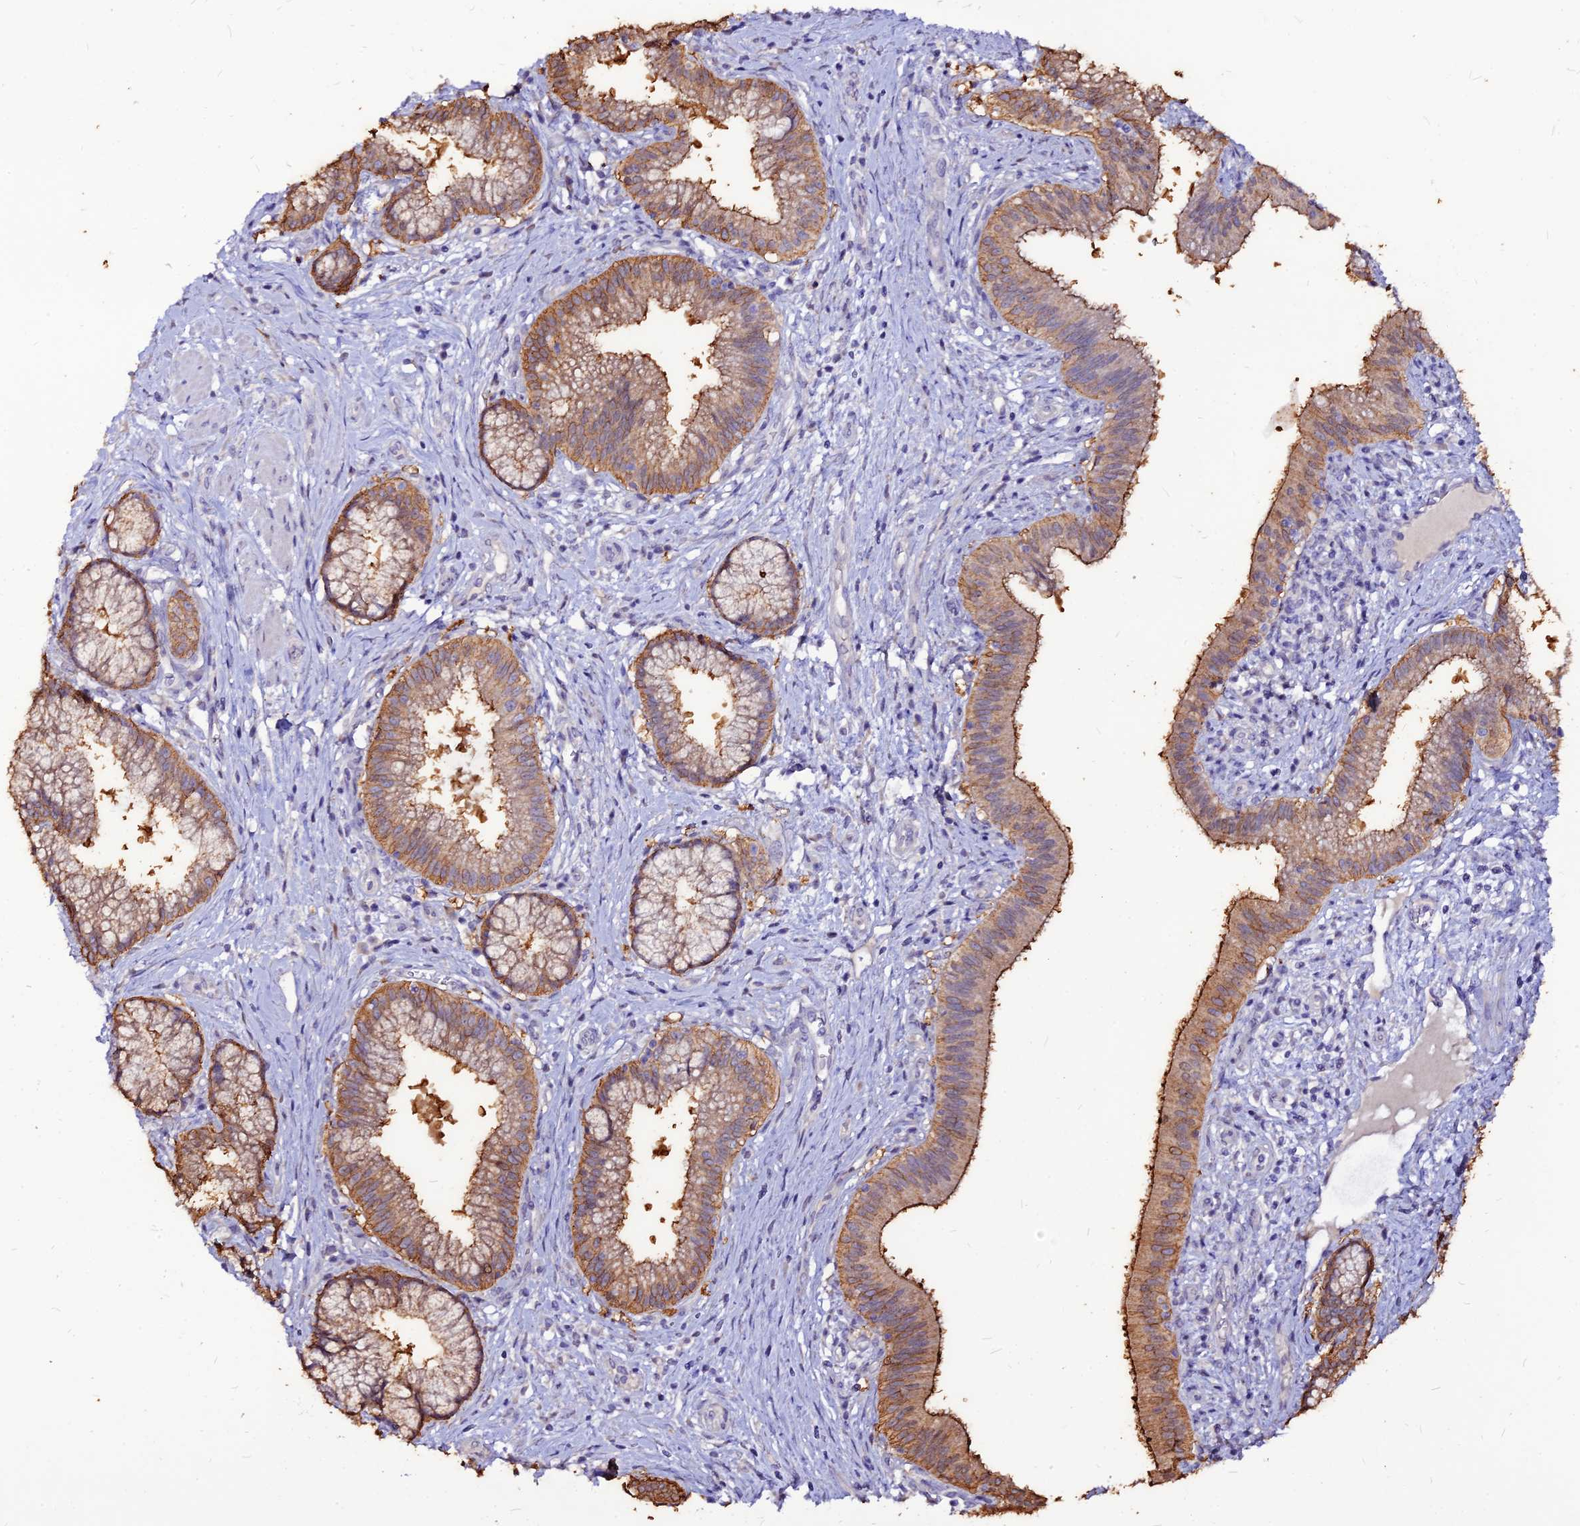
{"staining": {"intensity": "moderate", "quantity": ">75%", "location": "cytoplasmic/membranous"}, "tissue": "pancreatic cancer", "cell_type": "Tumor cells", "image_type": "cancer", "snomed": [{"axis": "morphology", "description": "Adenocarcinoma, NOS"}, {"axis": "topography", "description": "Pancreas"}], "caption": "Immunohistochemistry (IHC) histopathology image of human pancreatic cancer (adenocarcinoma) stained for a protein (brown), which shows medium levels of moderate cytoplasmic/membranous staining in approximately >75% of tumor cells.", "gene": "CZIB", "patient": {"sex": "male", "age": 72}}